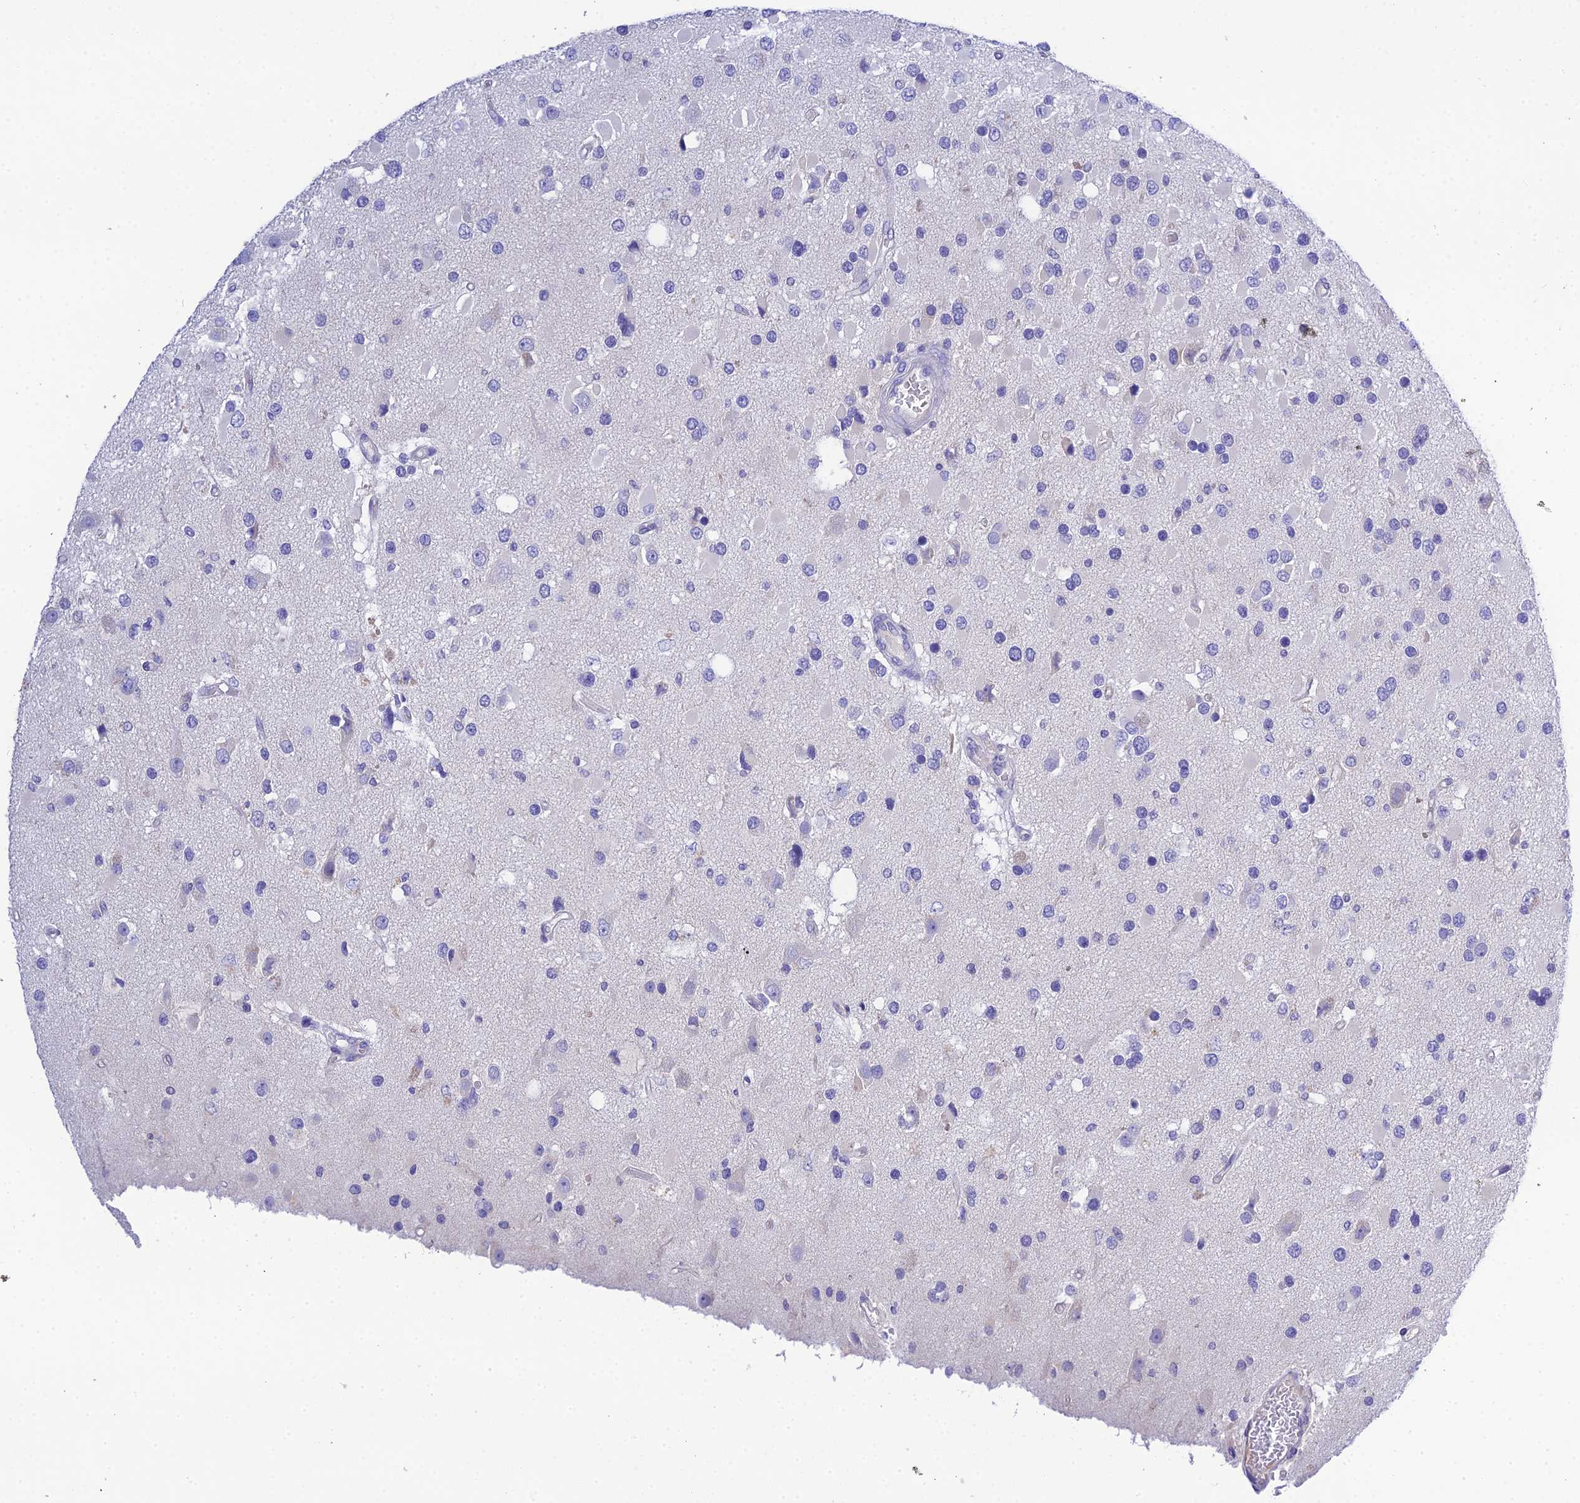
{"staining": {"intensity": "negative", "quantity": "none", "location": "none"}, "tissue": "glioma", "cell_type": "Tumor cells", "image_type": "cancer", "snomed": [{"axis": "morphology", "description": "Glioma, malignant, High grade"}, {"axis": "topography", "description": "Brain"}], "caption": "Immunohistochemical staining of glioma exhibits no significant positivity in tumor cells.", "gene": "KIAA0408", "patient": {"sex": "male", "age": 53}}